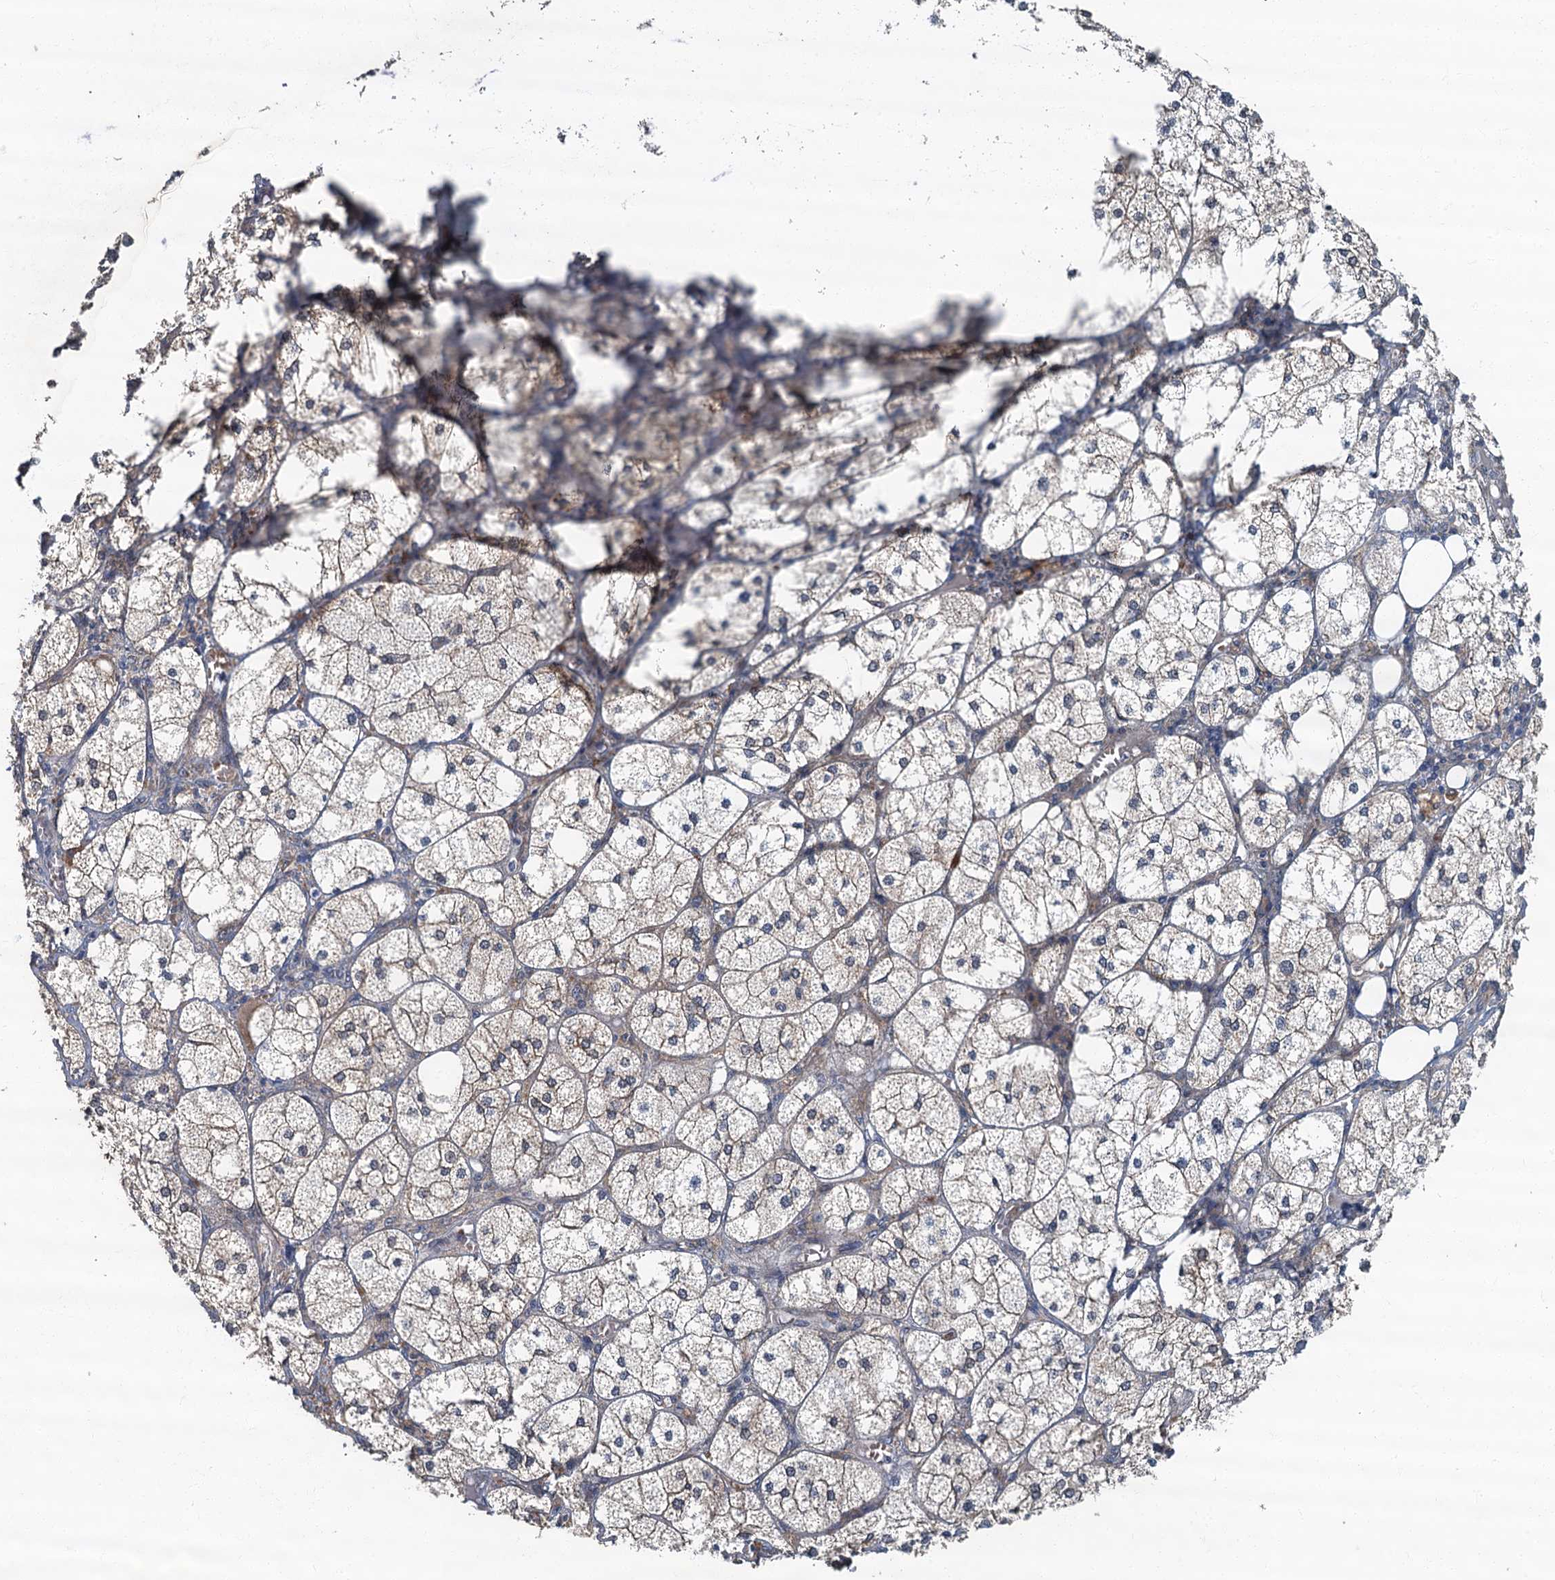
{"staining": {"intensity": "moderate", "quantity": ">75%", "location": "cytoplasmic/membranous"}, "tissue": "adrenal gland", "cell_type": "Glandular cells", "image_type": "normal", "snomed": [{"axis": "morphology", "description": "Normal tissue, NOS"}, {"axis": "topography", "description": "Adrenal gland"}], "caption": "A high-resolution image shows IHC staining of benign adrenal gland, which displays moderate cytoplasmic/membranous staining in about >75% of glandular cells. The protein of interest is stained brown, and the nuclei are stained in blue (DAB (3,3'-diaminobenzidine) IHC with brightfield microscopy, high magnification).", "gene": "TBCK", "patient": {"sex": "female", "age": 61}}